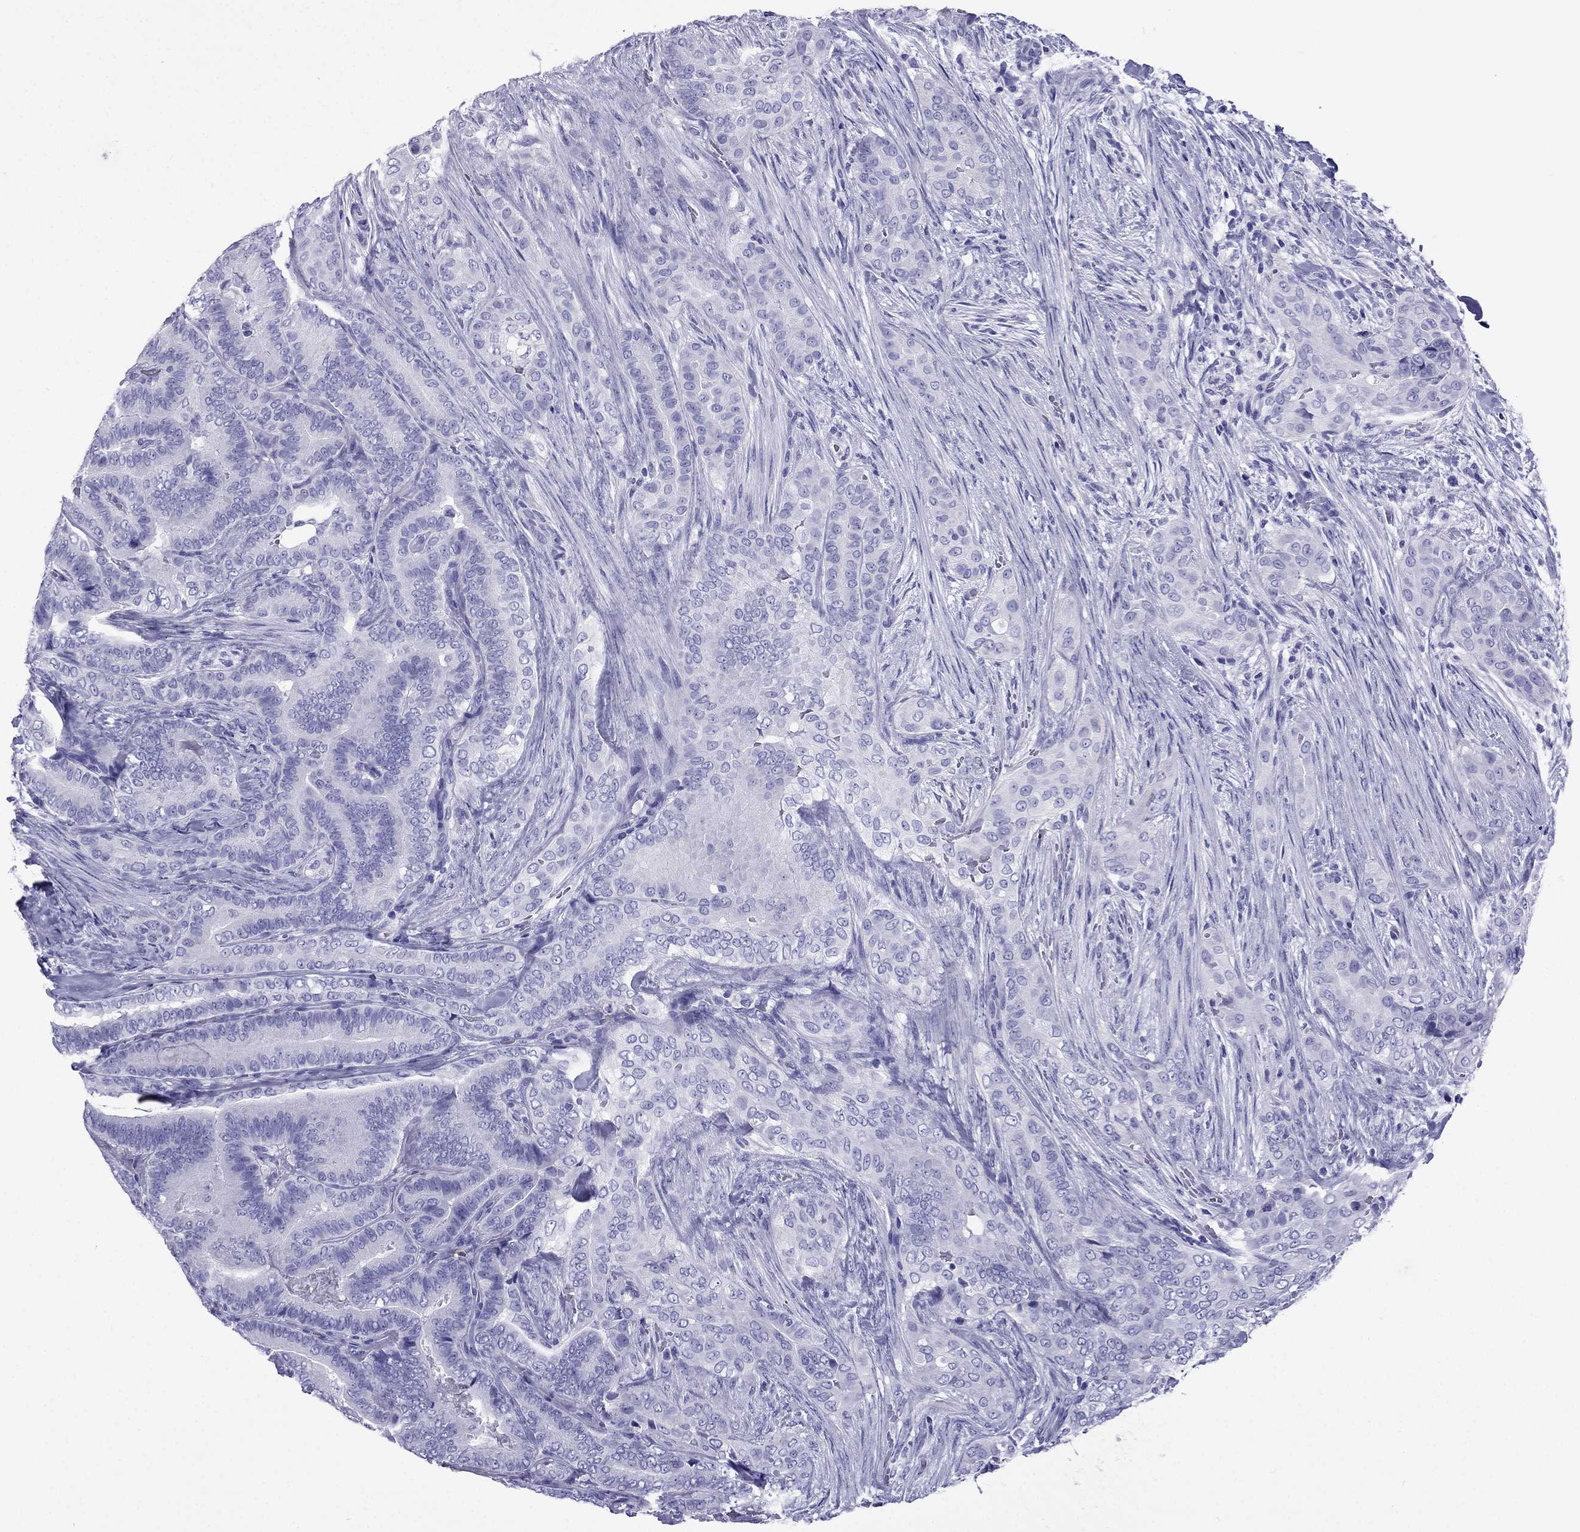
{"staining": {"intensity": "negative", "quantity": "none", "location": "none"}, "tissue": "thyroid cancer", "cell_type": "Tumor cells", "image_type": "cancer", "snomed": [{"axis": "morphology", "description": "Papillary adenocarcinoma, NOS"}, {"axis": "topography", "description": "Thyroid gland"}], "caption": "There is no significant expression in tumor cells of thyroid cancer.", "gene": "ARR3", "patient": {"sex": "male", "age": 61}}